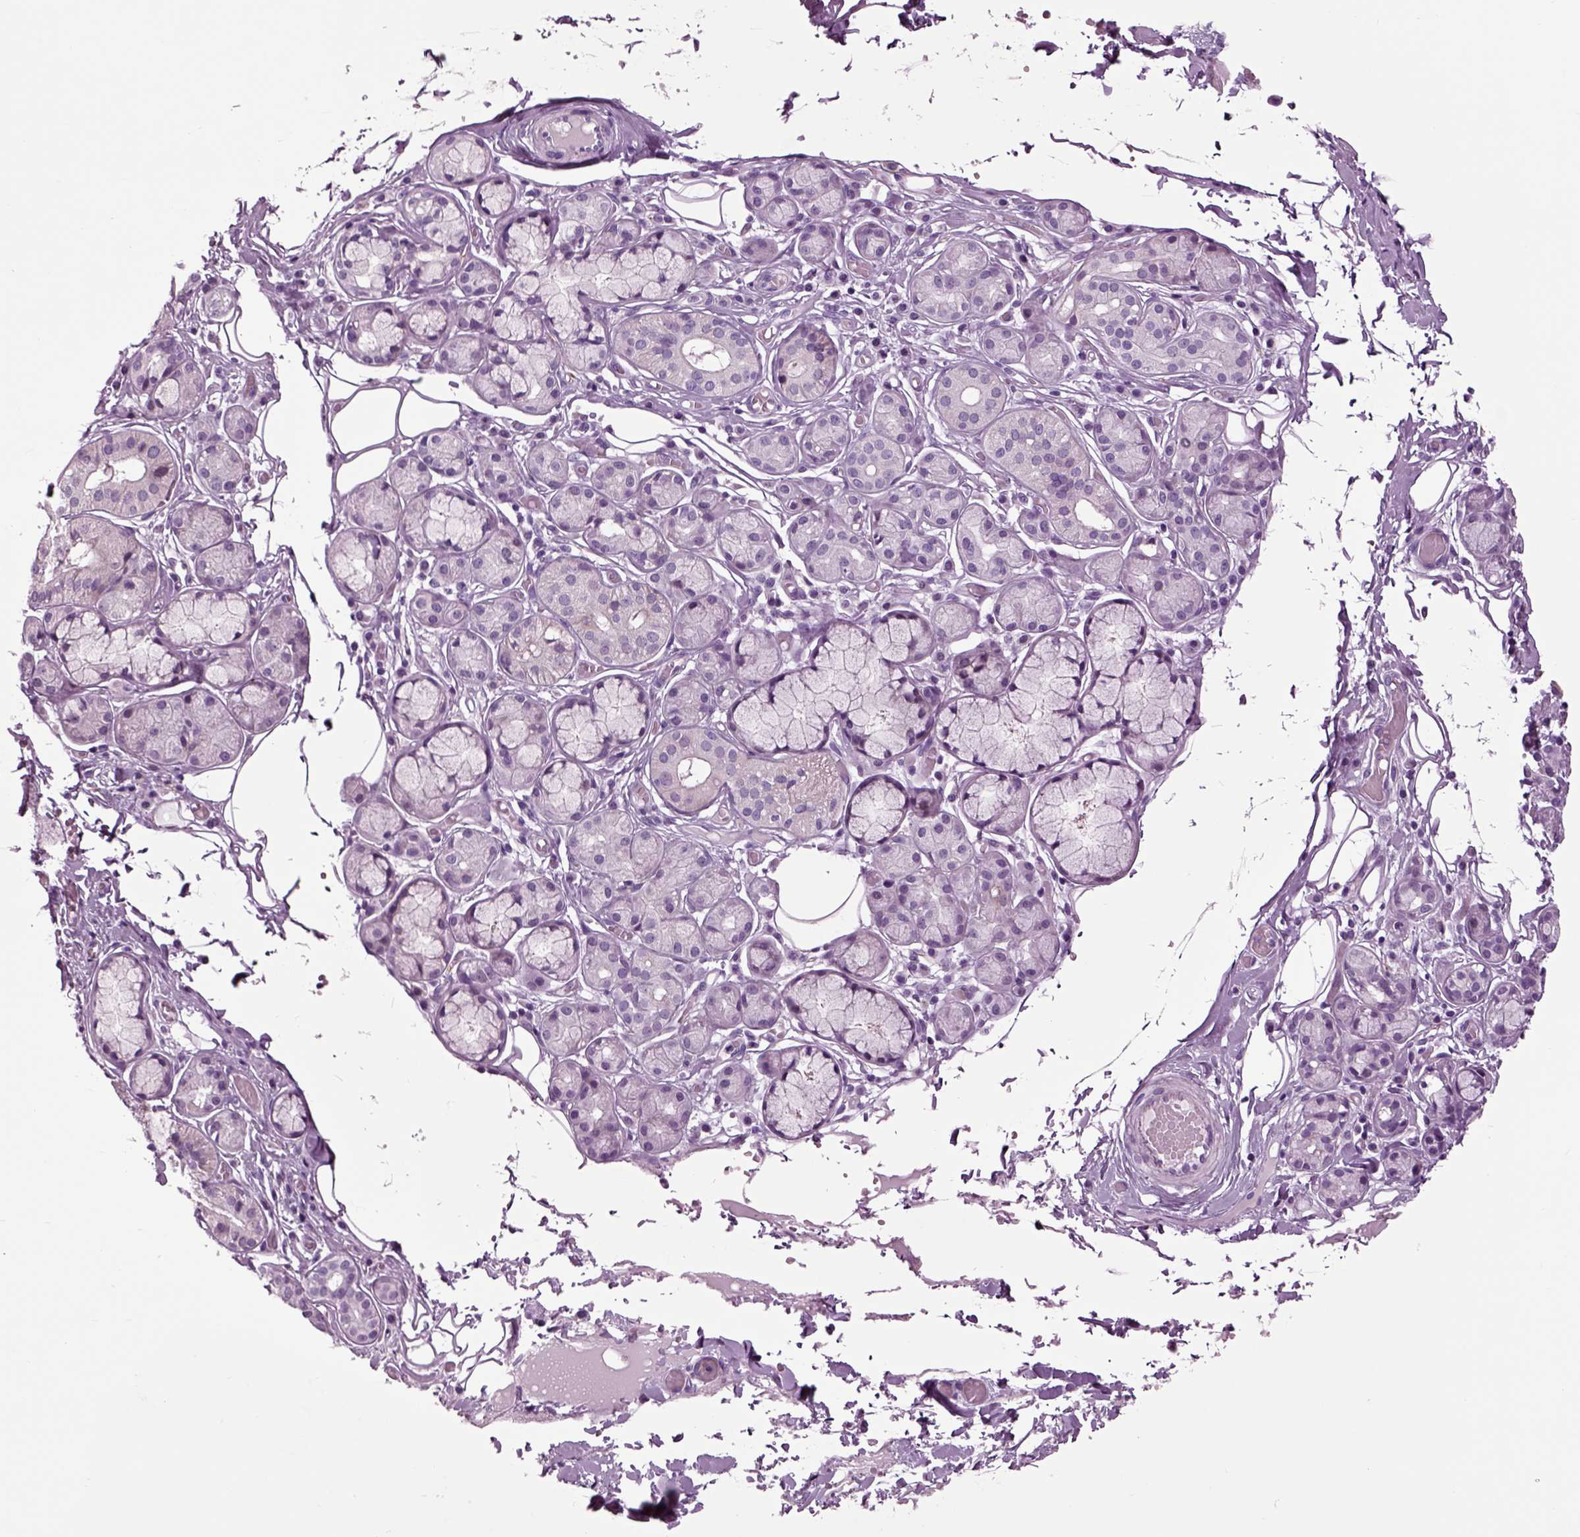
{"staining": {"intensity": "negative", "quantity": "none", "location": "none"}, "tissue": "salivary gland", "cell_type": "Glandular cells", "image_type": "normal", "snomed": [{"axis": "morphology", "description": "Normal tissue, NOS"}, {"axis": "topography", "description": "Salivary gland"}, {"axis": "topography", "description": "Peripheral nerve tissue"}], "caption": "The photomicrograph shows no staining of glandular cells in benign salivary gland. (IHC, brightfield microscopy, high magnification).", "gene": "ARHGAP11A", "patient": {"sex": "male", "age": 71}}